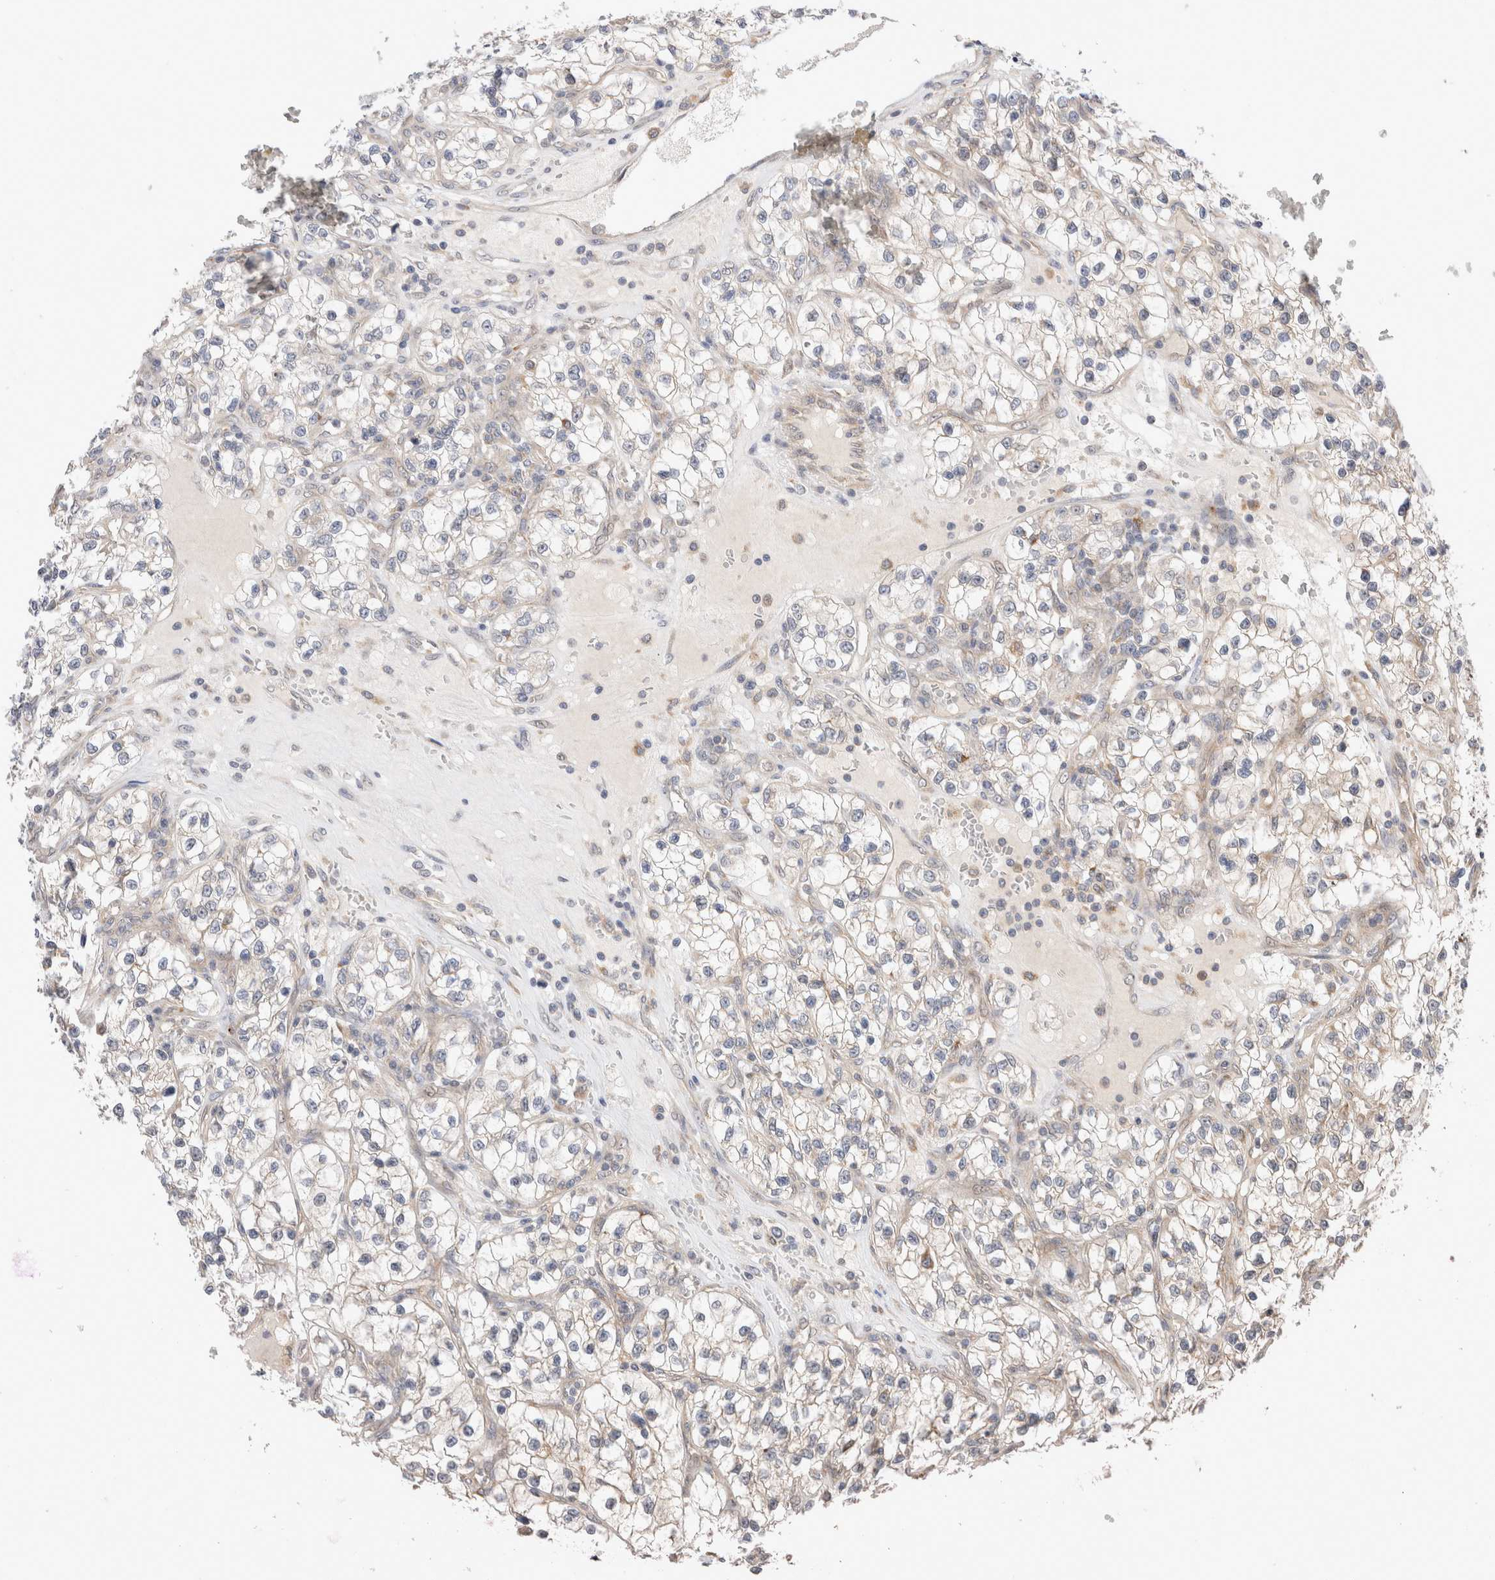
{"staining": {"intensity": "negative", "quantity": "none", "location": "none"}, "tissue": "renal cancer", "cell_type": "Tumor cells", "image_type": "cancer", "snomed": [{"axis": "morphology", "description": "Adenocarcinoma, NOS"}, {"axis": "topography", "description": "Kidney"}], "caption": "High power microscopy photomicrograph of an immunohistochemistry (IHC) histopathology image of renal cancer, revealing no significant positivity in tumor cells.", "gene": "SGK1", "patient": {"sex": "female", "age": 57}}